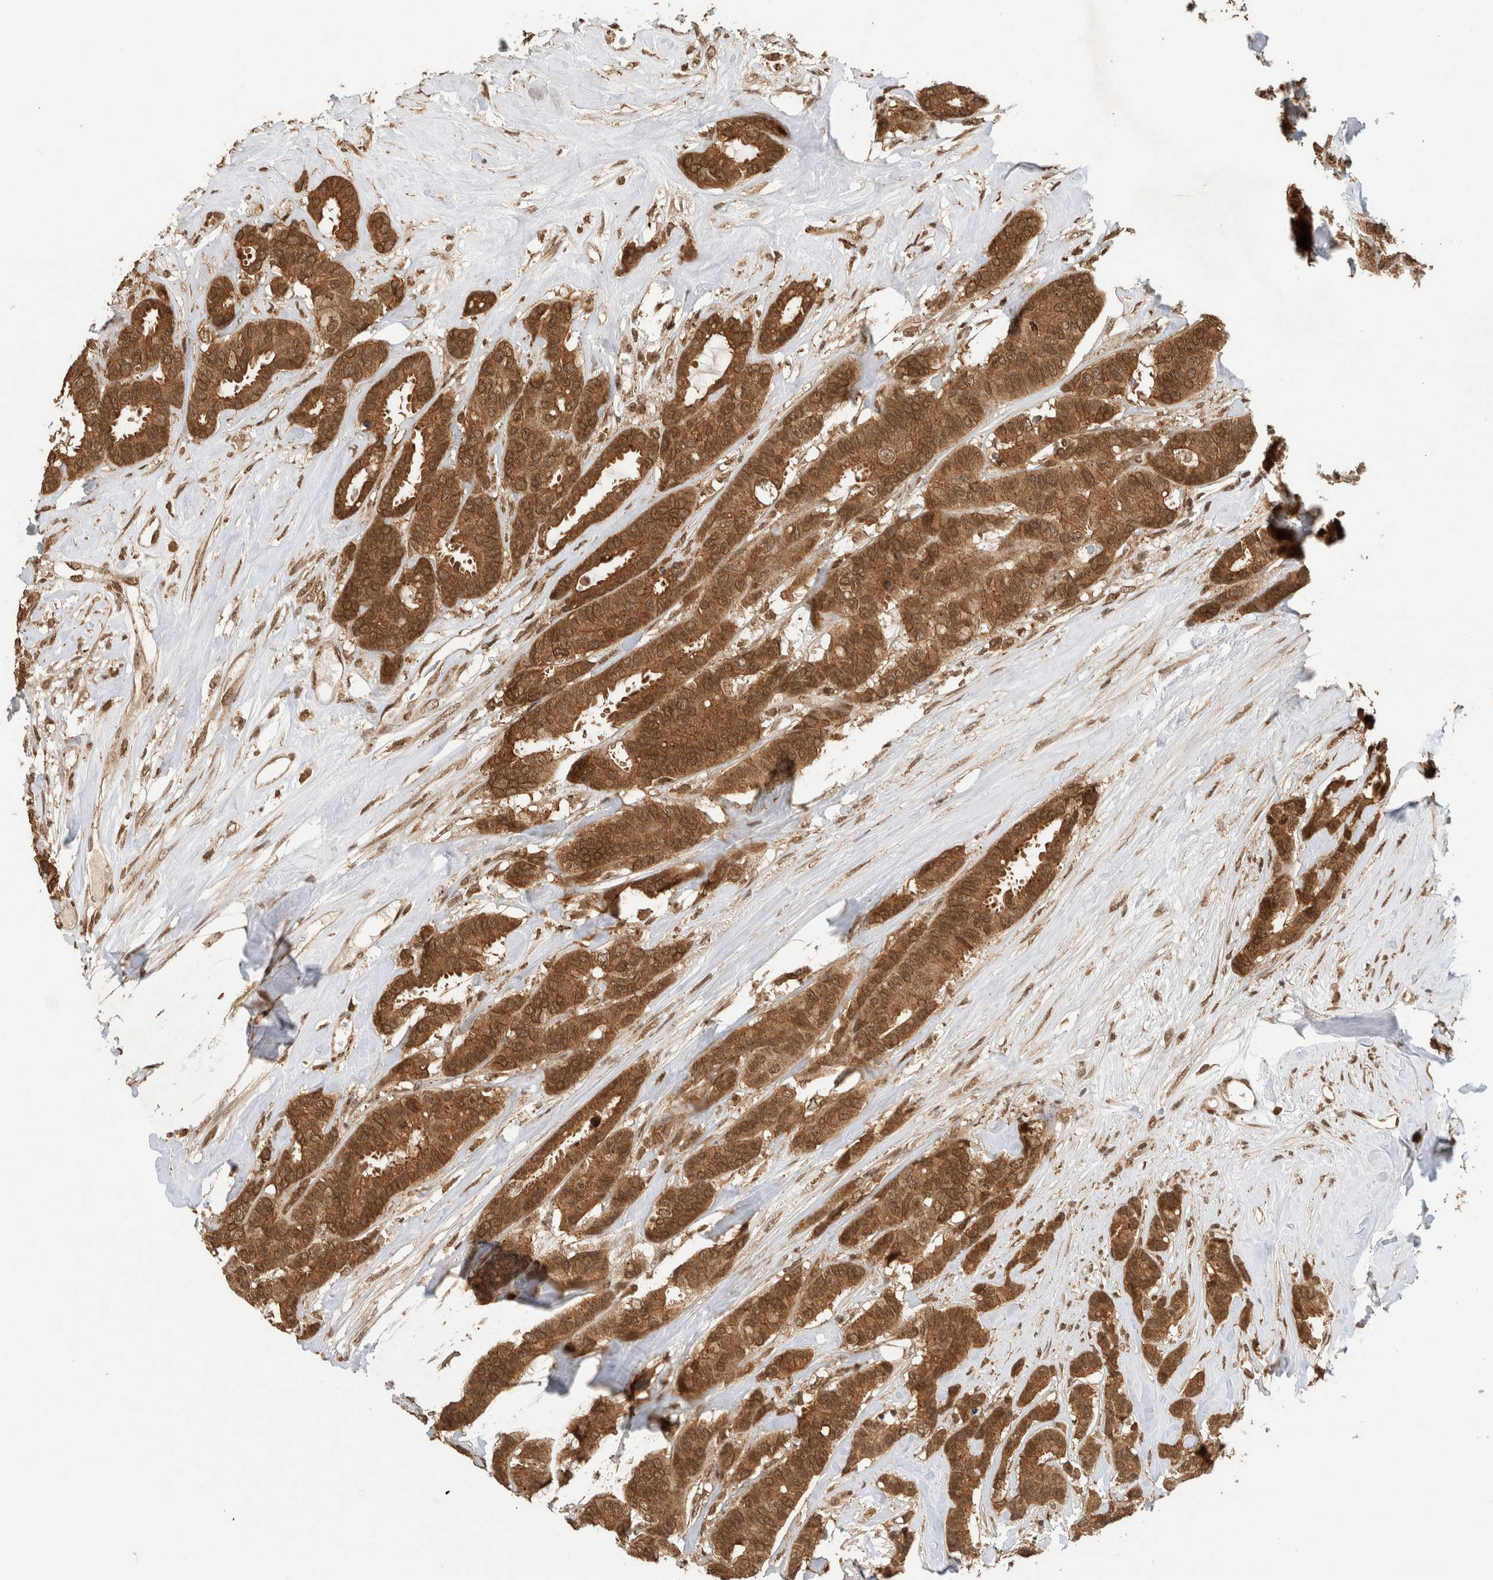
{"staining": {"intensity": "strong", "quantity": ">75%", "location": "cytoplasmic/membranous,nuclear"}, "tissue": "breast cancer", "cell_type": "Tumor cells", "image_type": "cancer", "snomed": [{"axis": "morphology", "description": "Duct carcinoma"}, {"axis": "topography", "description": "Breast"}], "caption": "Strong cytoplasmic/membranous and nuclear protein positivity is identified in approximately >75% of tumor cells in breast cancer (intraductal carcinoma).", "gene": "C1orf21", "patient": {"sex": "female", "age": 87}}